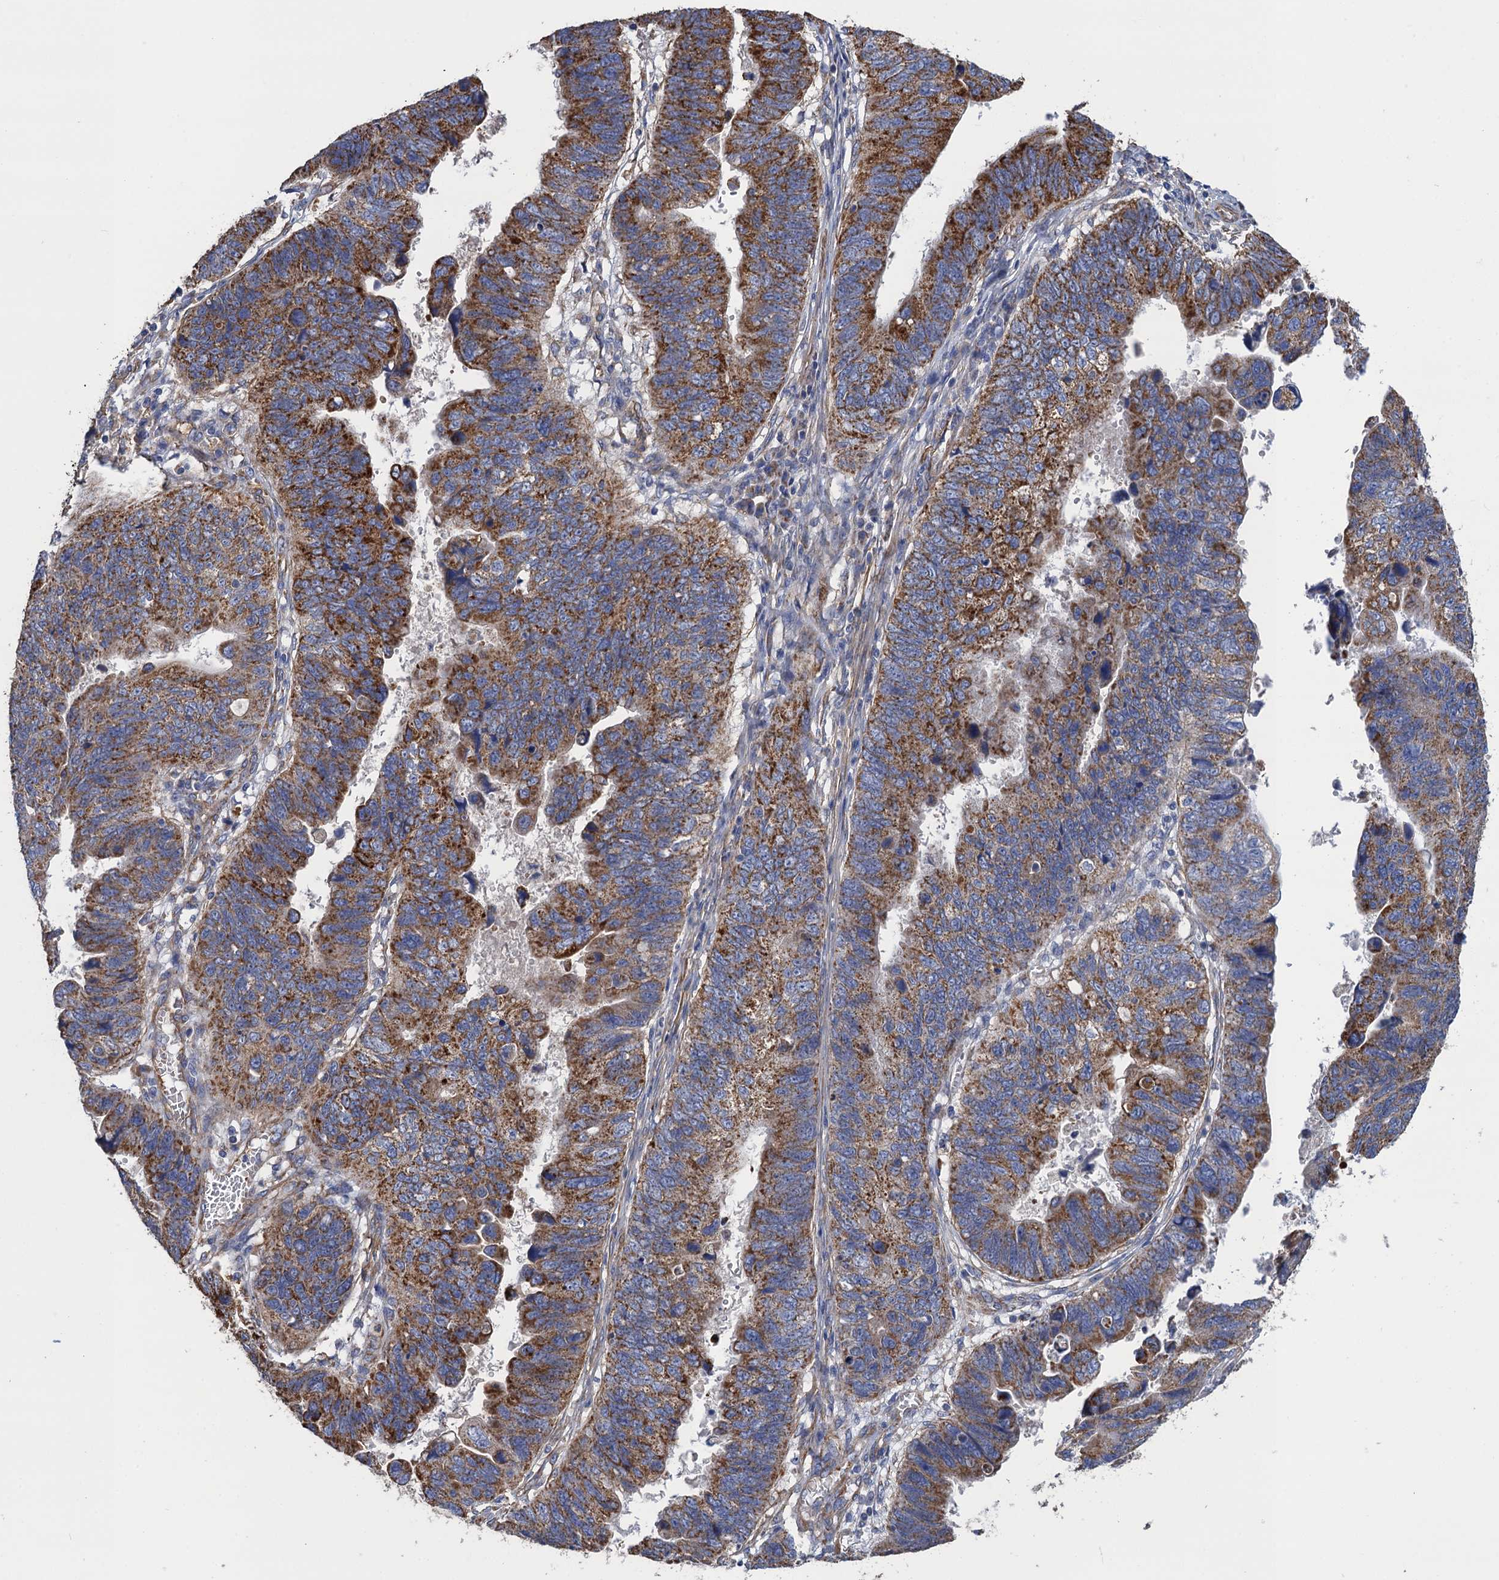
{"staining": {"intensity": "moderate", "quantity": ">75%", "location": "cytoplasmic/membranous"}, "tissue": "stomach cancer", "cell_type": "Tumor cells", "image_type": "cancer", "snomed": [{"axis": "morphology", "description": "Adenocarcinoma, NOS"}, {"axis": "topography", "description": "Stomach"}], "caption": "There is medium levels of moderate cytoplasmic/membranous positivity in tumor cells of adenocarcinoma (stomach), as demonstrated by immunohistochemical staining (brown color).", "gene": "GCSH", "patient": {"sex": "male", "age": 59}}